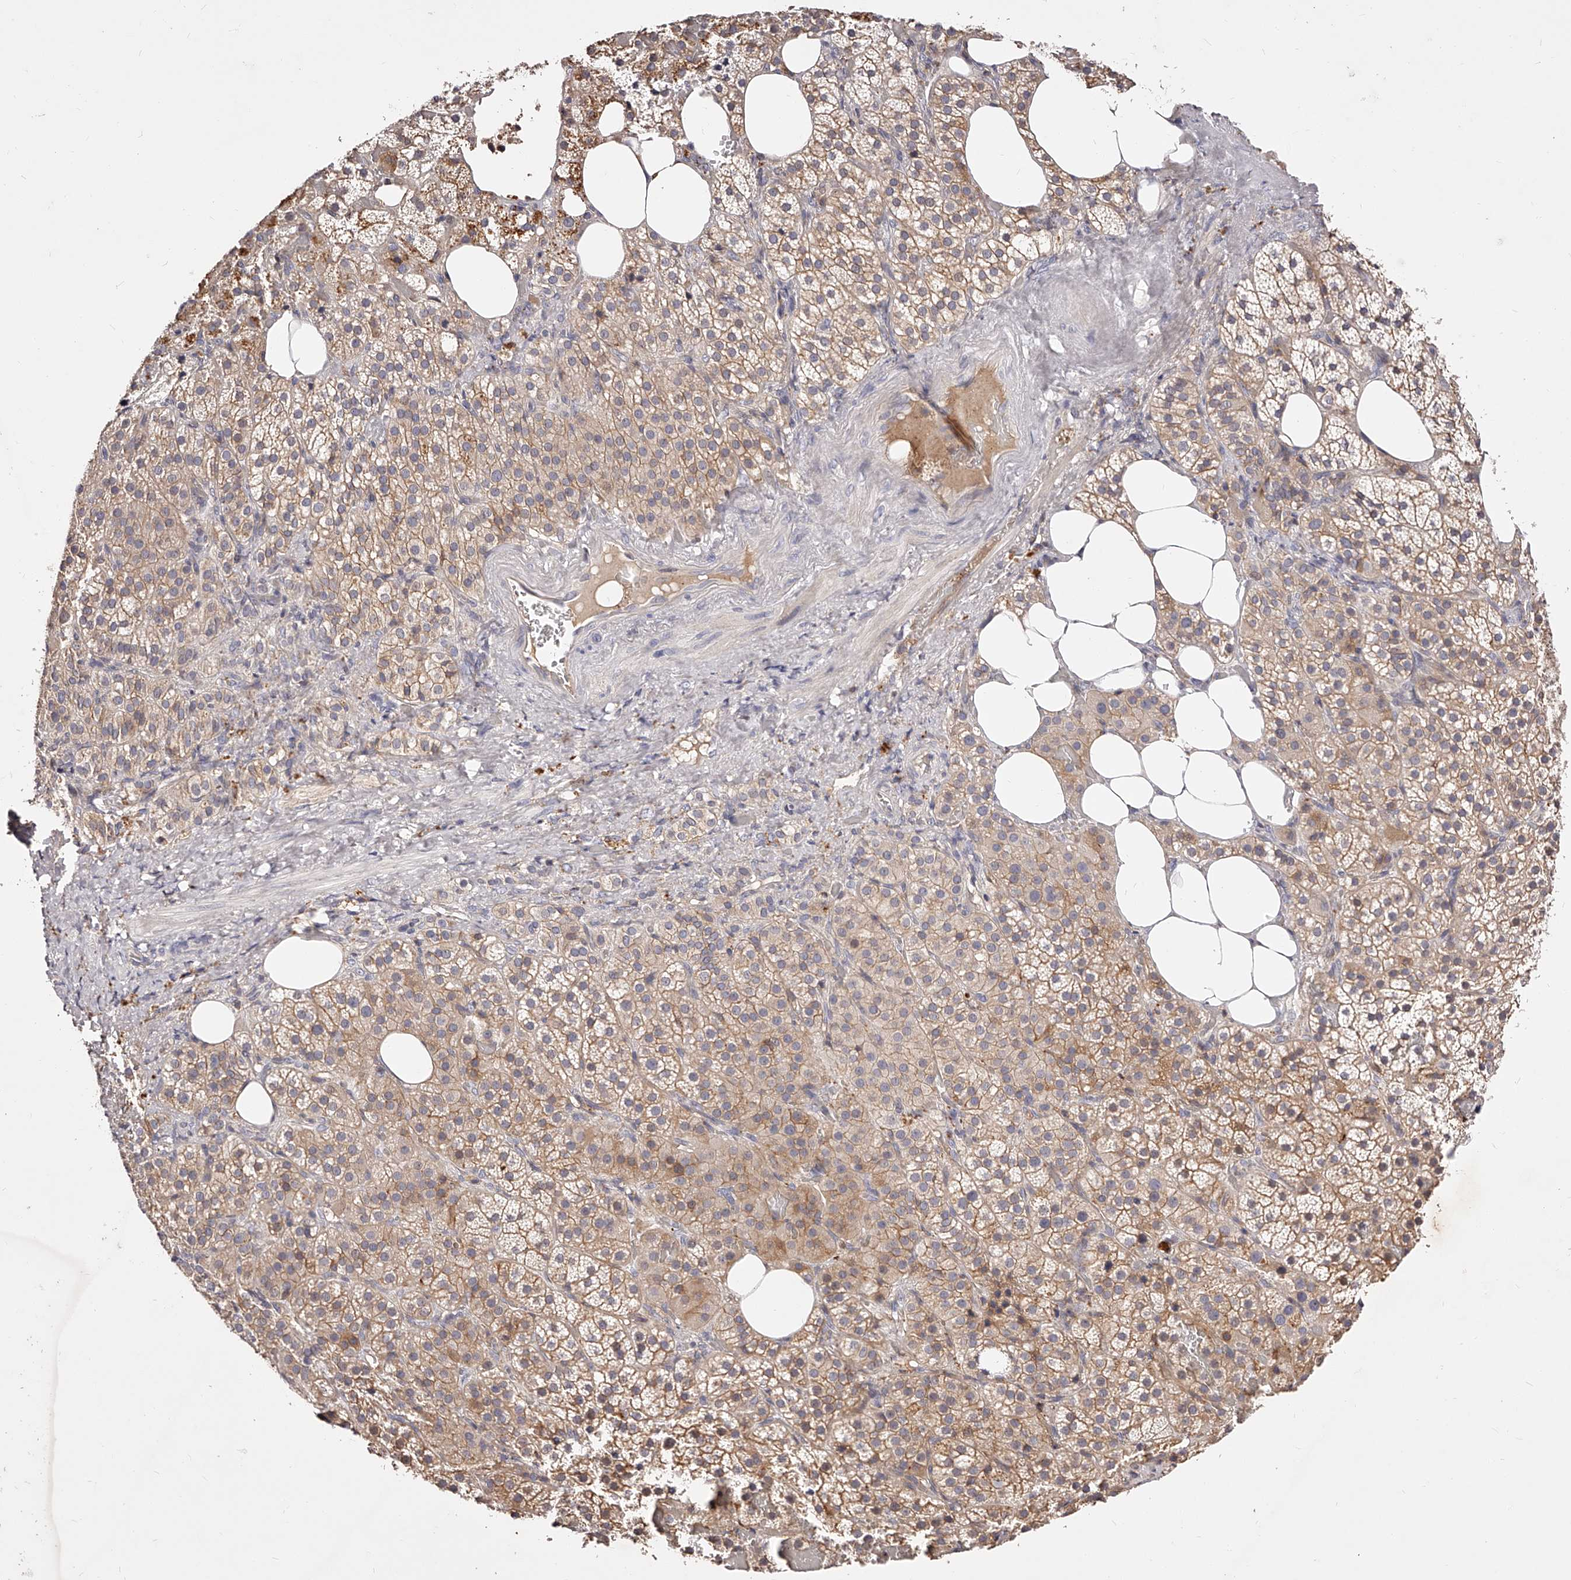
{"staining": {"intensity": "weak", "quantity": ">75%", "location": "cytoplasmic/membranous"}, "tissue": "adrenal gland", "cell_type": "Glandular cells", "image_type": "normal", "snomed": [{"axis": "morphology", "description": "Normal tissue, NOS"}, {"axis": "topography", "description": "Adrenal gland"}], "caption": "Immunohistochemistry staining of unremarkable adrenal gland, which displays low levels of weak cytoplasmic/membranous expression in about >75% of glandular cells indicating weak cytoplasmic/membranous protein expression. The staining was performed using DAB (3,3'-diaminobenzidine) (brown) for protein detection and nuclei were counterstained in hematoxylin (blue).", "gene": "PHACTR1", "patient": {"sex": "female", "age": 59}}